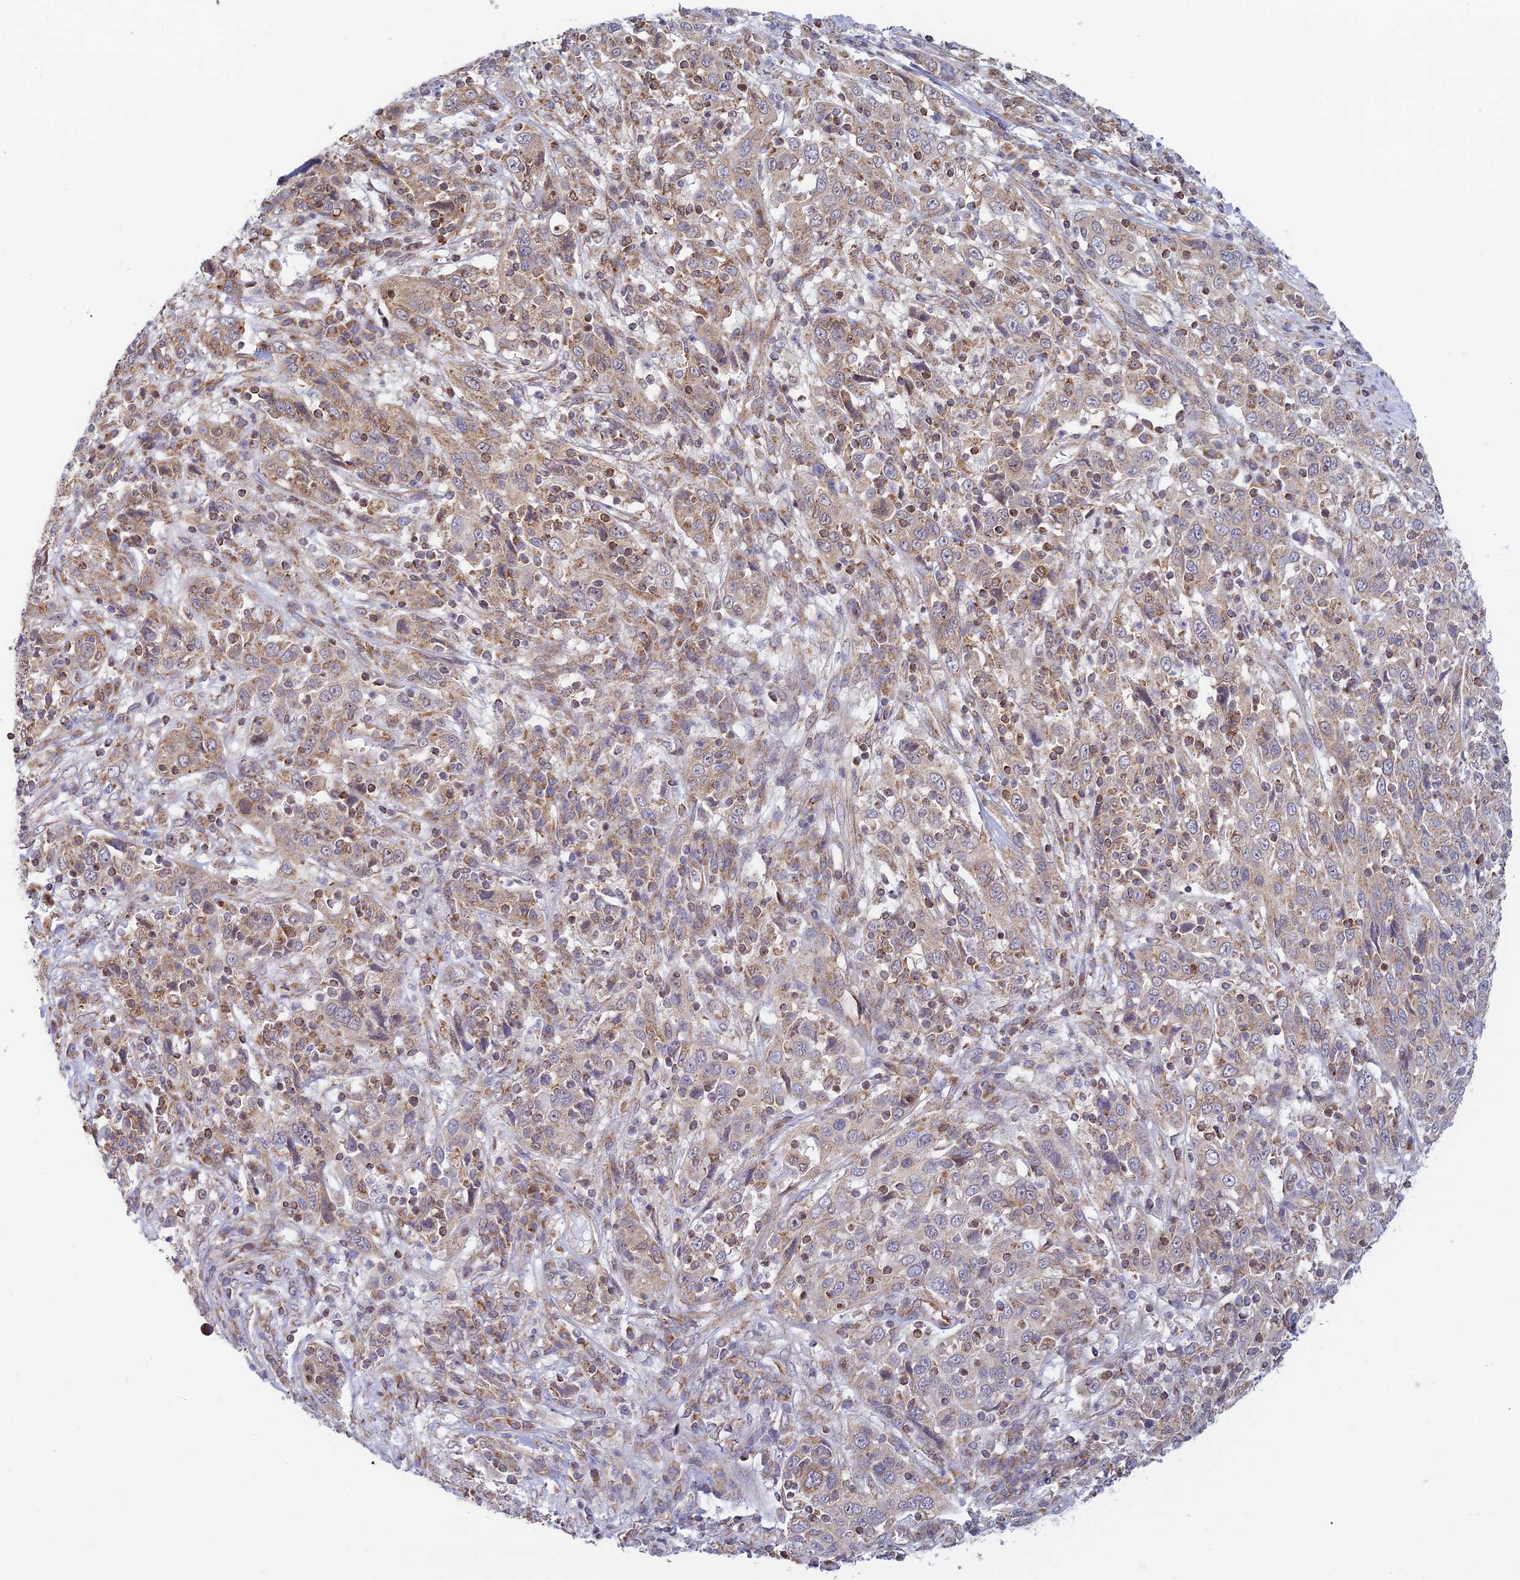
{"staining": {"intensity": "weak", "quantity": "25%-75%", "location": "cytoplasmic/membranous"}, "tissue": "cervical cancer", "cell_type": "Tumor cells", "image_type": "cancer", "snomed": [{"axis": "morphology", "description": "Squamous cell carcinoma, NOS"}, {"axis": "topography", "description": "Cervix"}], "caption": "DAB (3,3'-diaminobenzidine) immunohistochemical staining of human cervical cancer reveals weak cytoplasmic/membranous protein positivity in approximately 25%-75% of tumor cells.", "gene": "HOOK2", "patient": {"sex": "female", "age": 46}}